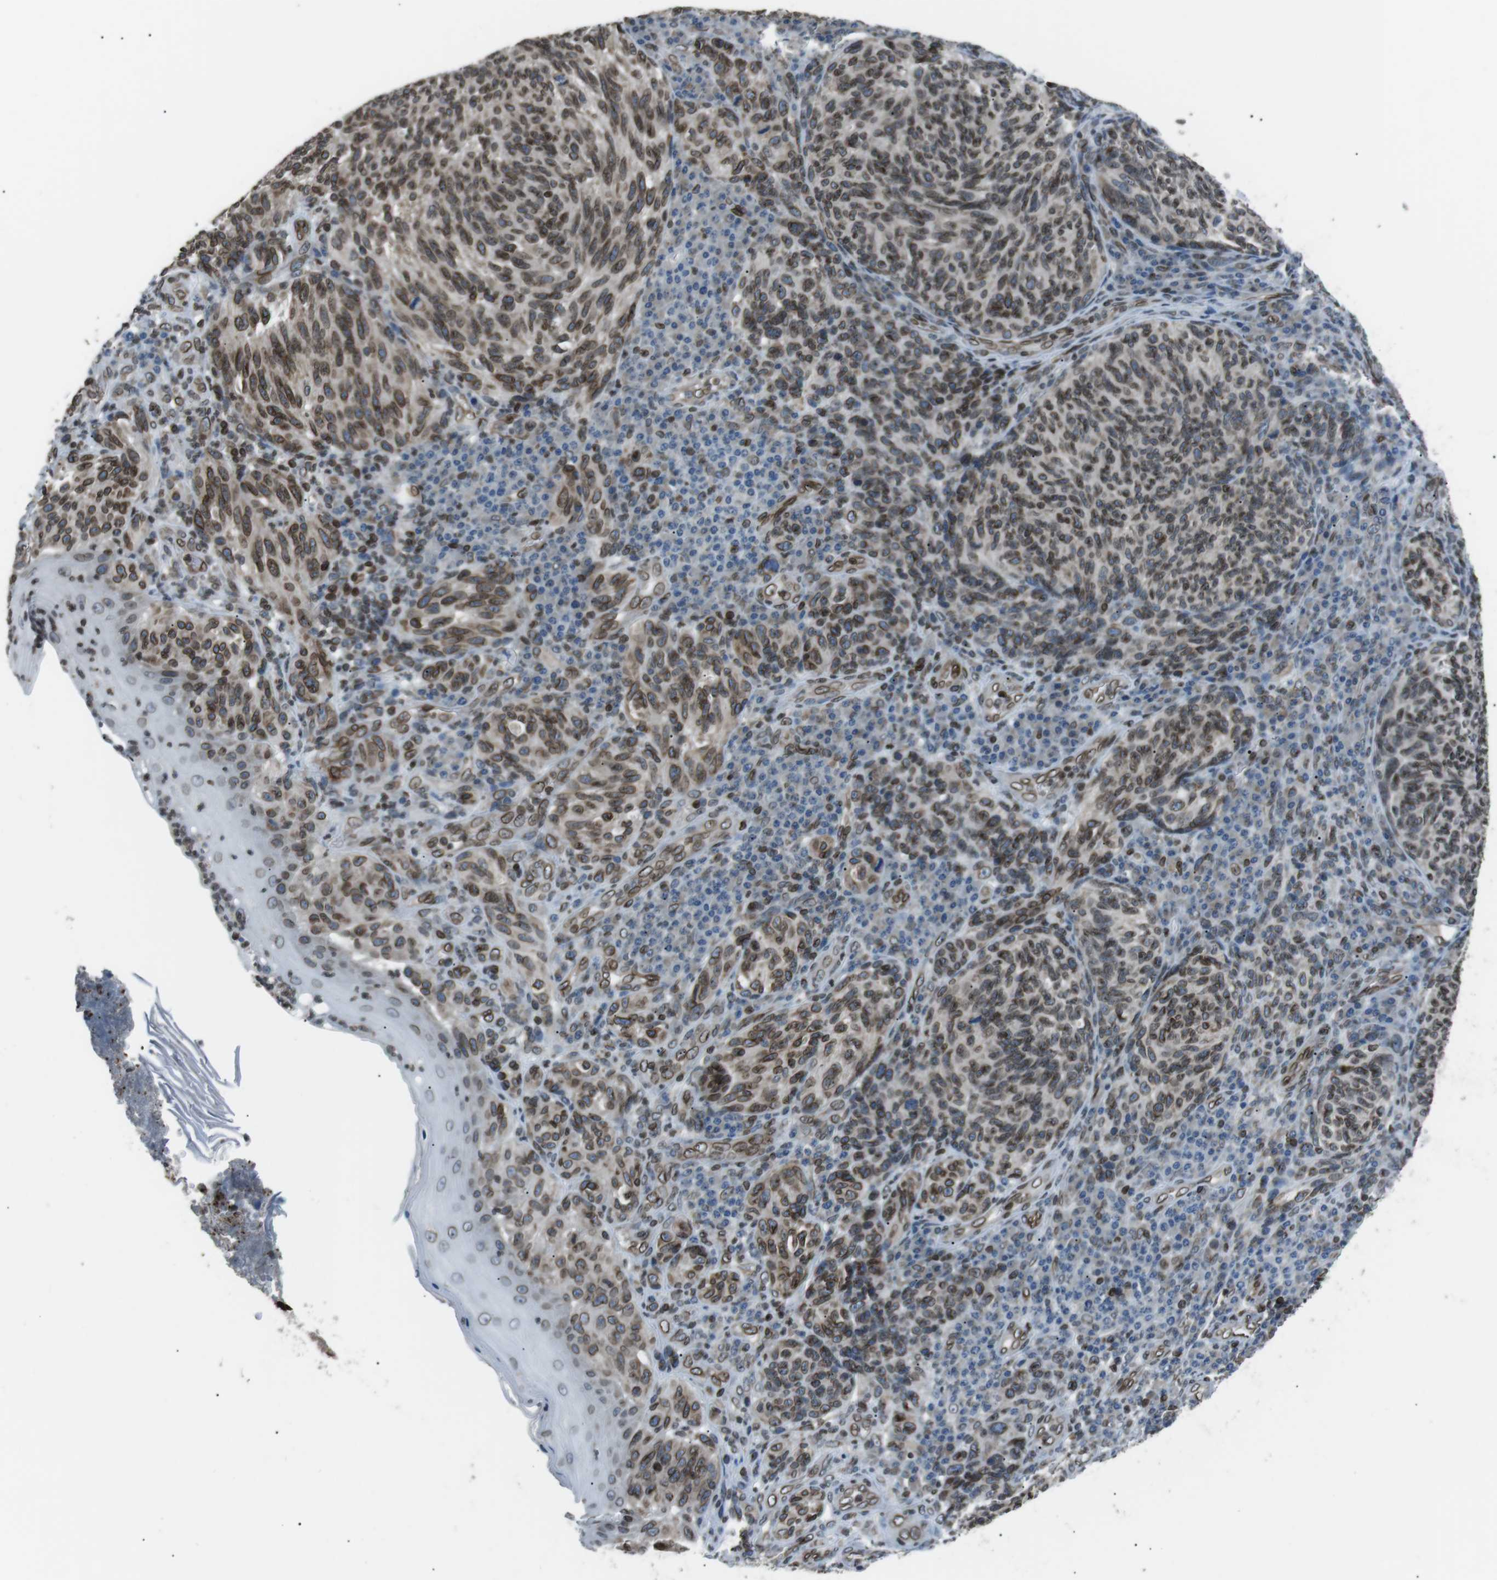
{"staining": {"intensity": "strong", "quantity": ">75%", "location": "cytoplasmic/membranous,nuclear"}, "tissue": "melanoma", "cell_type": "Tumor cells", "image_type": "cancer", "snomed": [{"axis": "morphology", "description": "Malignant melanoma, NOS"}, {"axis": "topography", "description": "Skin"}], "caption": "A photomicrograph showing strong cytoplasmic/membranous and nuclear staining in about >75% of tumor cells in malignant melanoma, as visualized by brown immunohistochemical staining.", "gene": "TMX4", "patient": {"sex": "female", "age": 73}}